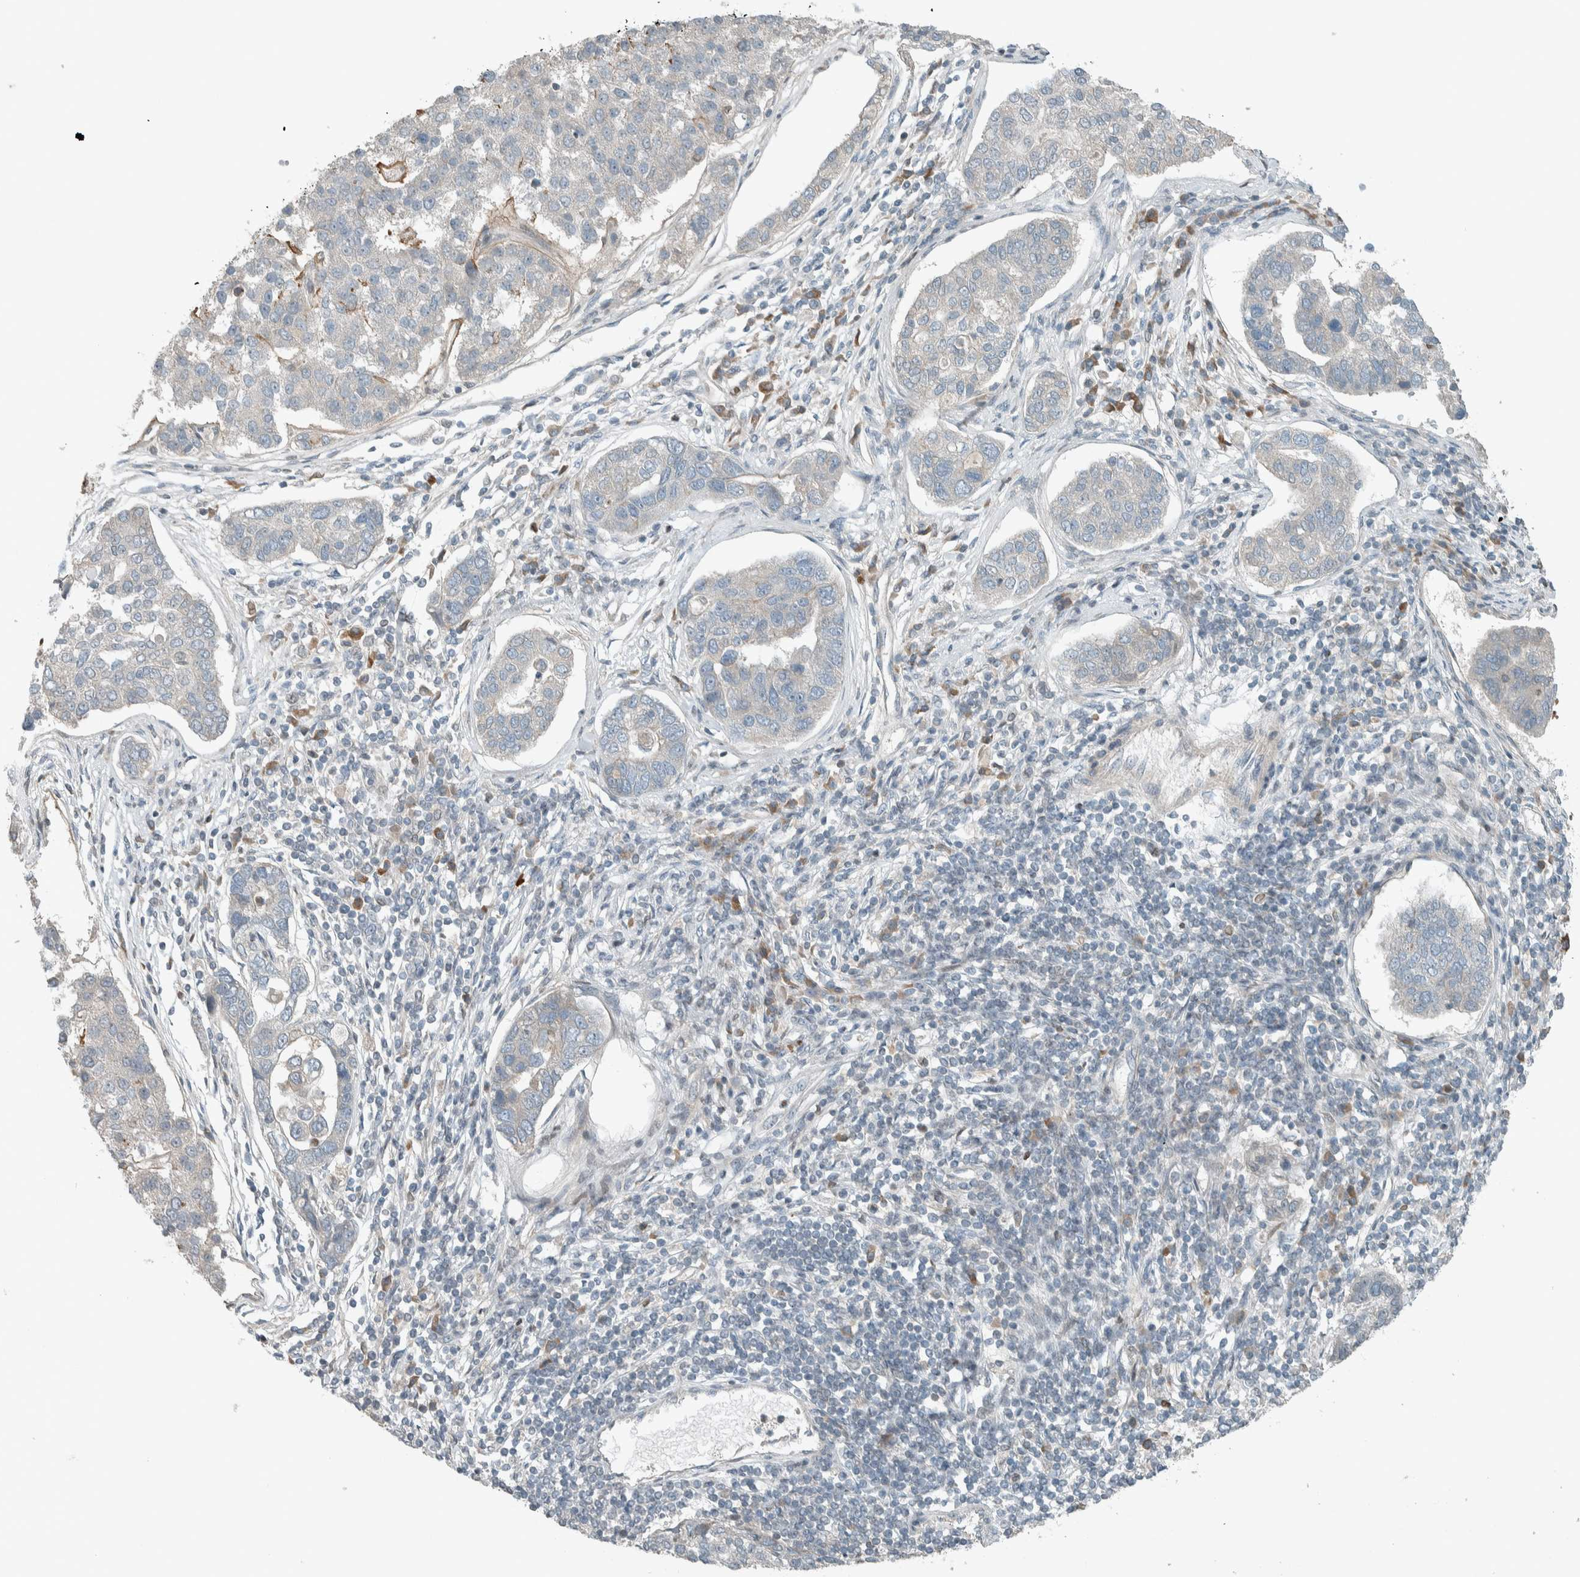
{"staining": {"intensity": "negative", "quantity": "none", "location": "none"}, "tissue": "pancreatic cancer", "cell_type": "Tumor cells", "image_type": "cancer", "snomed": [{"axis": "morphology", "description": "Adenocarcinoma, NOS"}, {"axis": "topography", "description": "Pancreas"}], "caption": "Pancreatic adenocarcinoma was stained to show a protein in brown. There is no significant positivity in tumor cells.", "gene": "SEL1L", "patient": {"sex": "female", "age": 61}}